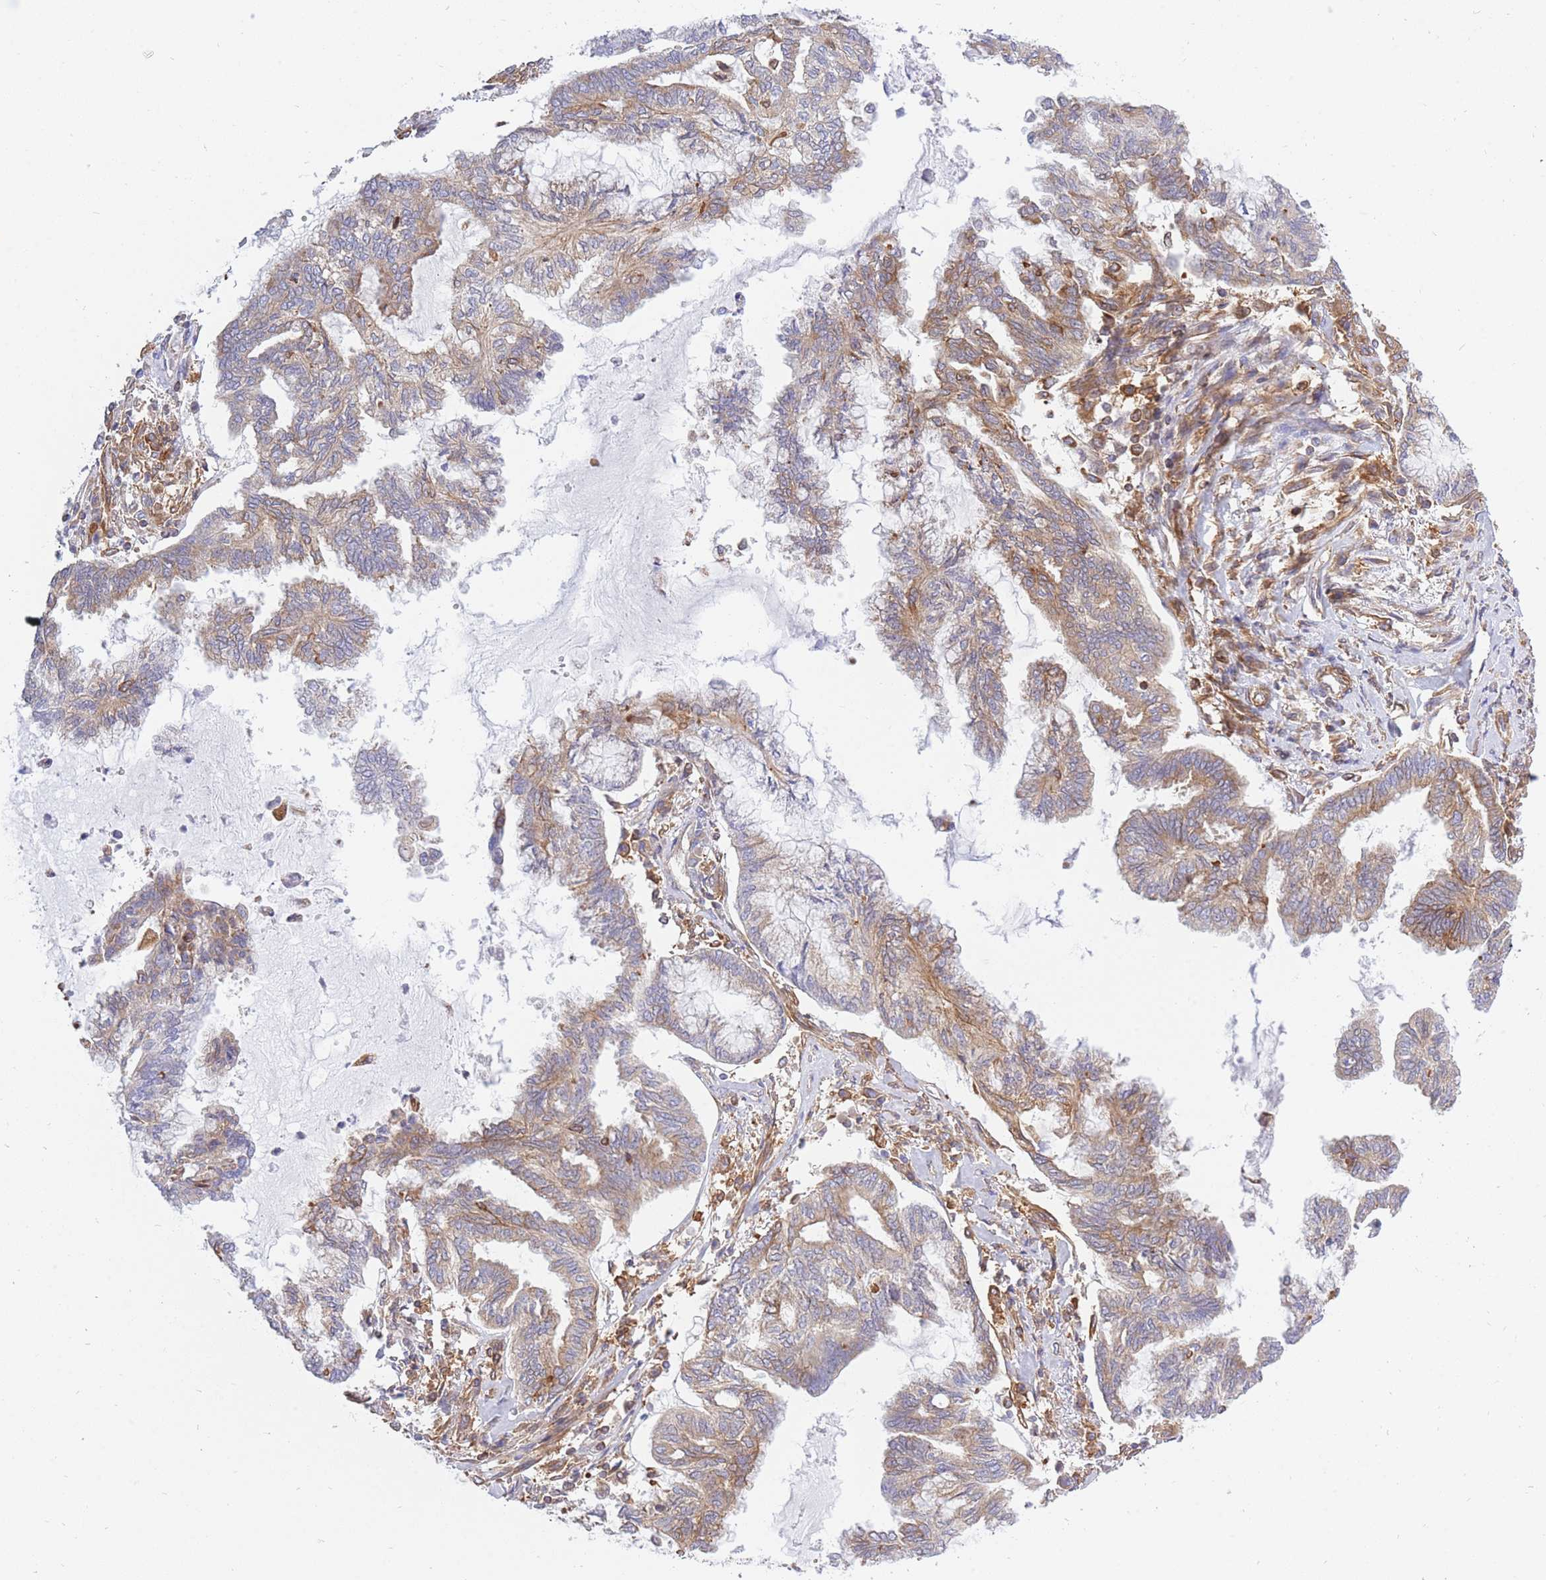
{"staining": {"intensity": "moderate", "quantity": "25%-75%", "location": "cytoplasmic/membranous"}, "tissue": "endometrial cancer", "cell_type": "Tumor cells", "image_type": "cancer", "snomed": [{"axis": "morphology", "description": "Adenocarcinoma, NOS"}, {"axis": "topography", "description": "Endometrium"}], "caption": "Immunohistochemistry (IHC) of adenocarcinoma (endometrial) displays medium levels of moderate cytoplasmic/membranous expression in about 25%-75% of tumor cells. (DAB (3,3'-diaminobenzidine) IHC, brown staining for protein, blue staining for nuclei).", "gene": "REM1", "patient": {"sex": "female", "age": 86}}